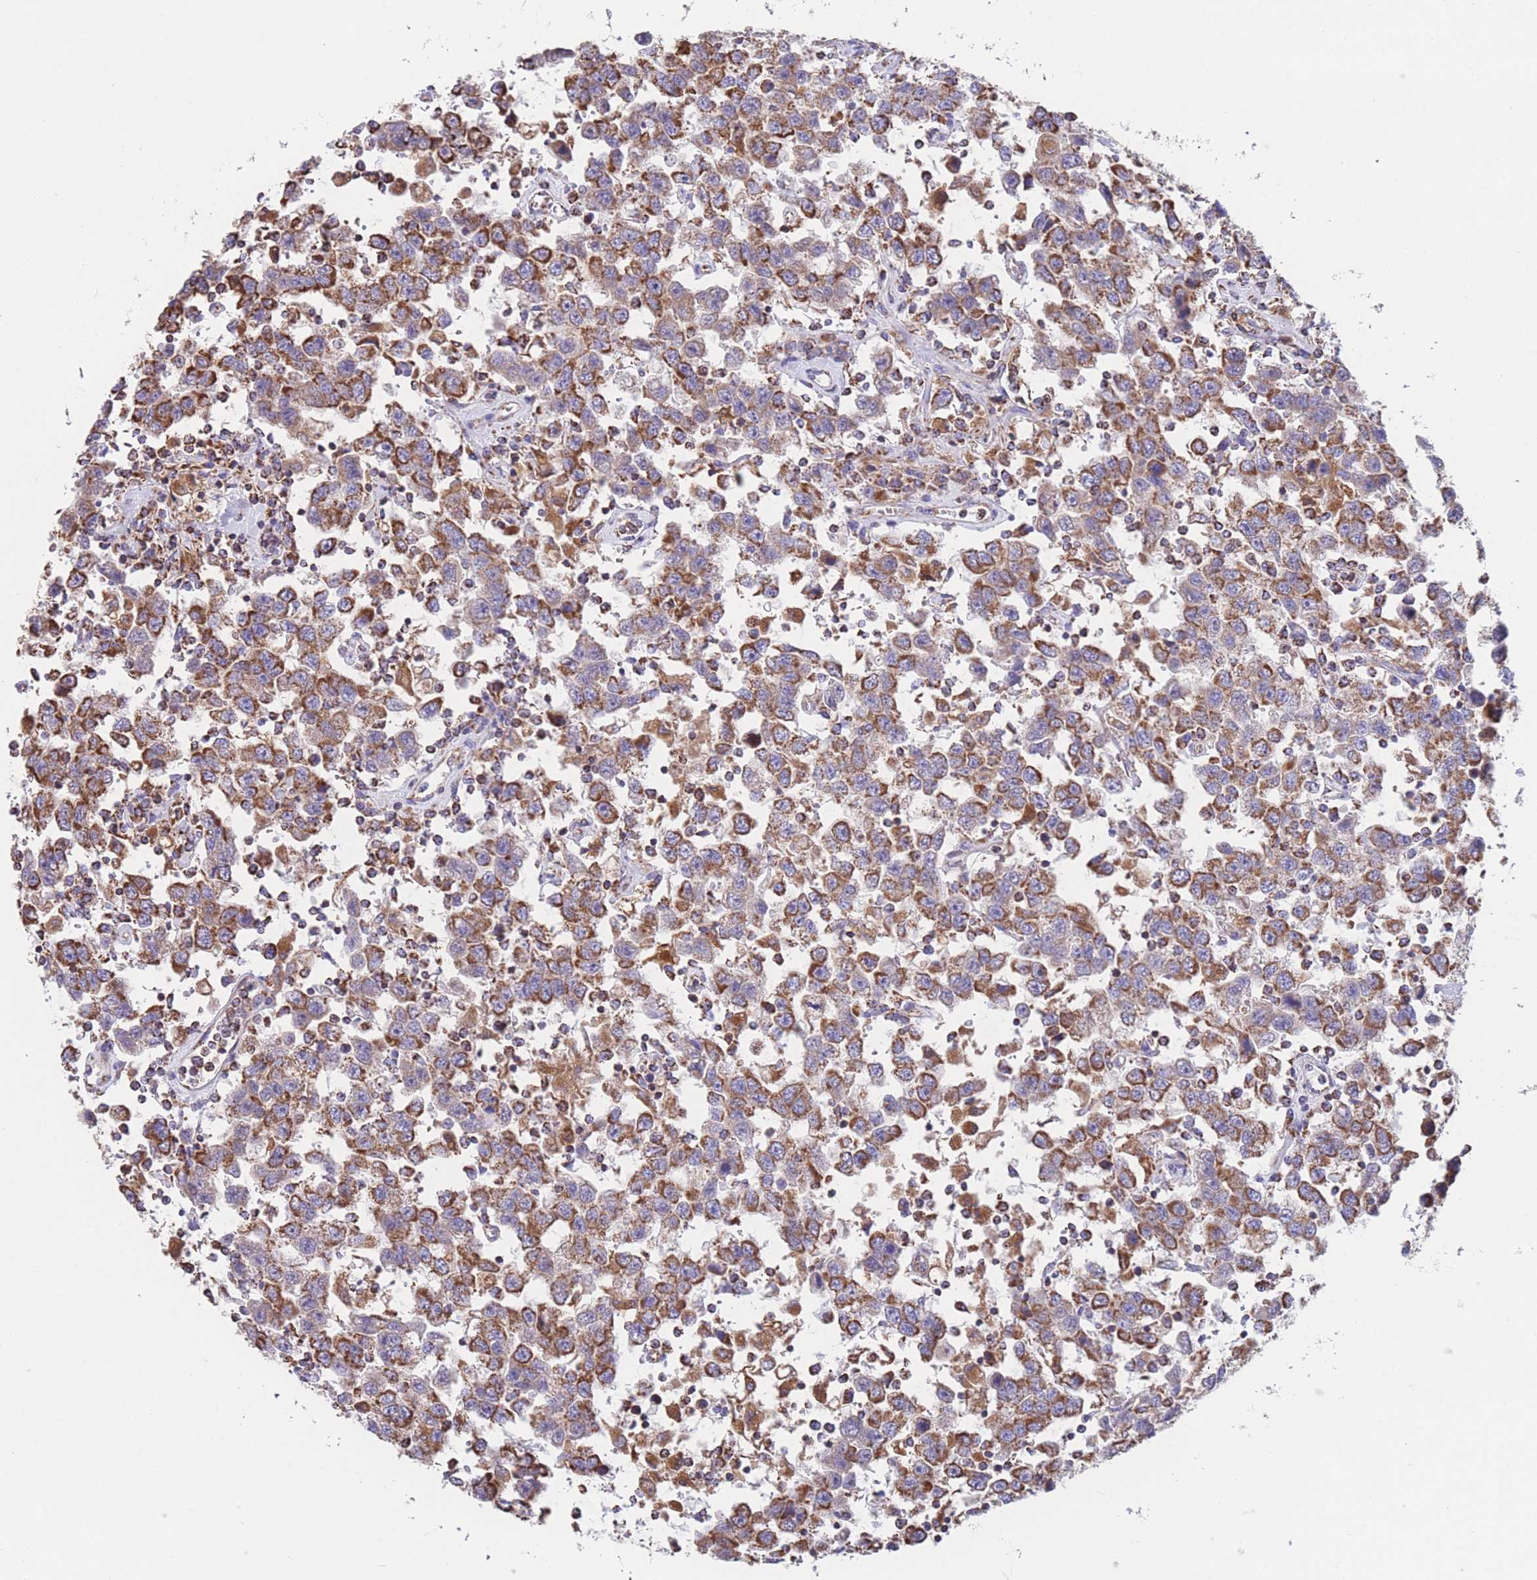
{"staining": {"intensity": "strong", "quantity": ">75%", "location": "cytoplasmic/membranous"}, "tissue": "testis cancer", "cell_type": "Tumor cells", "image_type": "cancer", "snomed": [{"axis": "morphology", "description": "Seminoma, NOS"}, {"axis": "topography", "description": "Testis"}], "caption": "A brown stain labels strong cytoplasmic/membranous expression of a protein in human testis seminoma tumor cells.", "gene": "FKBP8", "patient": {"sex": "male", "age": 41}}